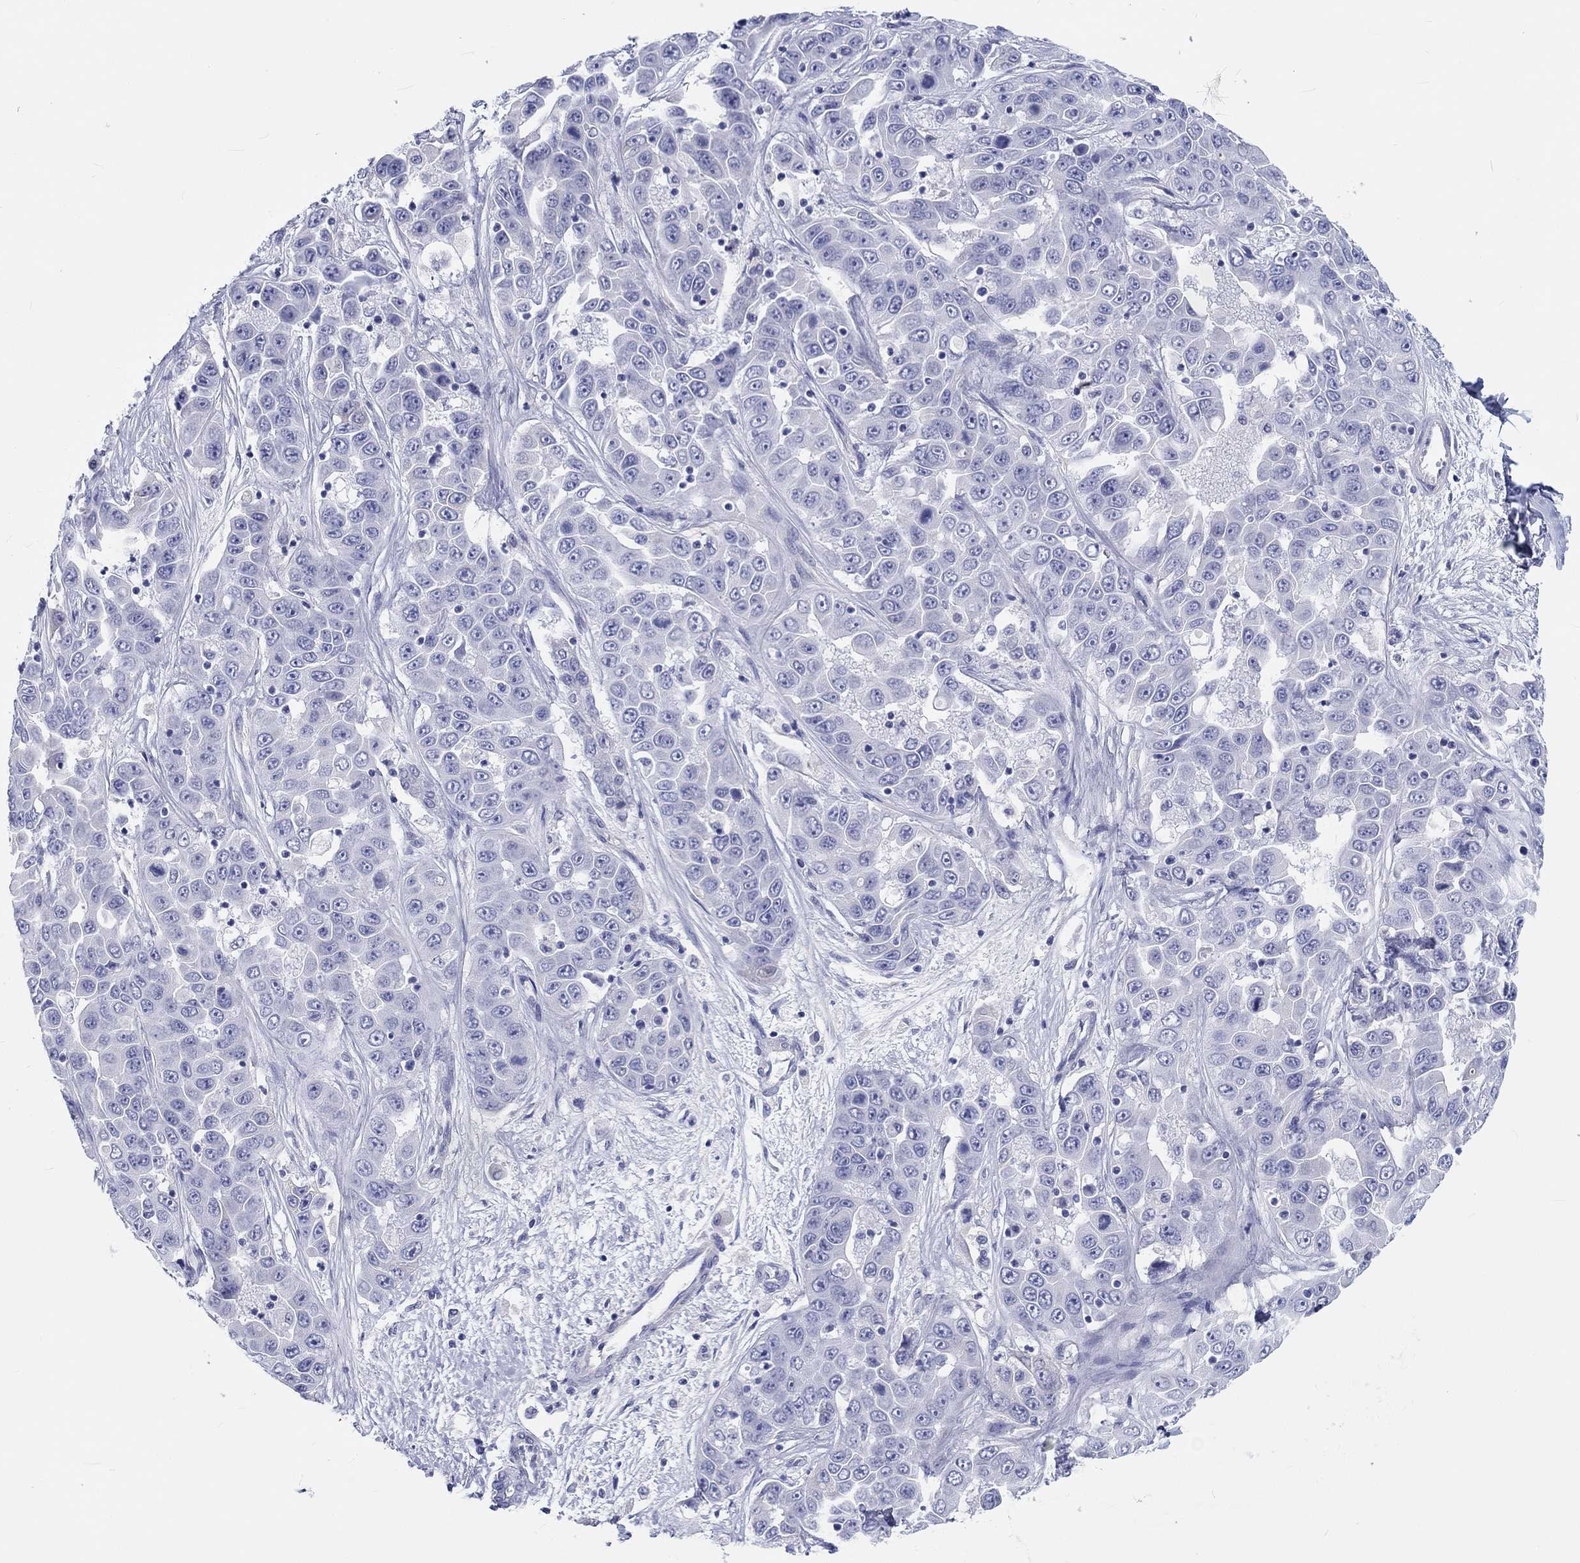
{"staining": {"intensity": "negative", "quantity": "none", "location": "none"}, "tissue": "liver cancer", "cell_type": "Tumor cells", "image_type": "cancer", "snomed": [{"axis": "morphology", "description": "Cholangiocarcinoma"}, {"axis": "topography", "description": "Liver"}], "caption": "Immunohistochemistry (IHC) image of neoplastic tissue: human liver cancer stained with DAB exhibits no significant protein positivity in tumor cells. (Stains: DAB (3,3'-diaminobenzidine) immunohistochemistry (IHC) with hematoxylin counter stain, Microscopy: brightfield microscopy at high magnification).", "gene": "CDY2B", "patient": {"sex": "female", "age": 52}}